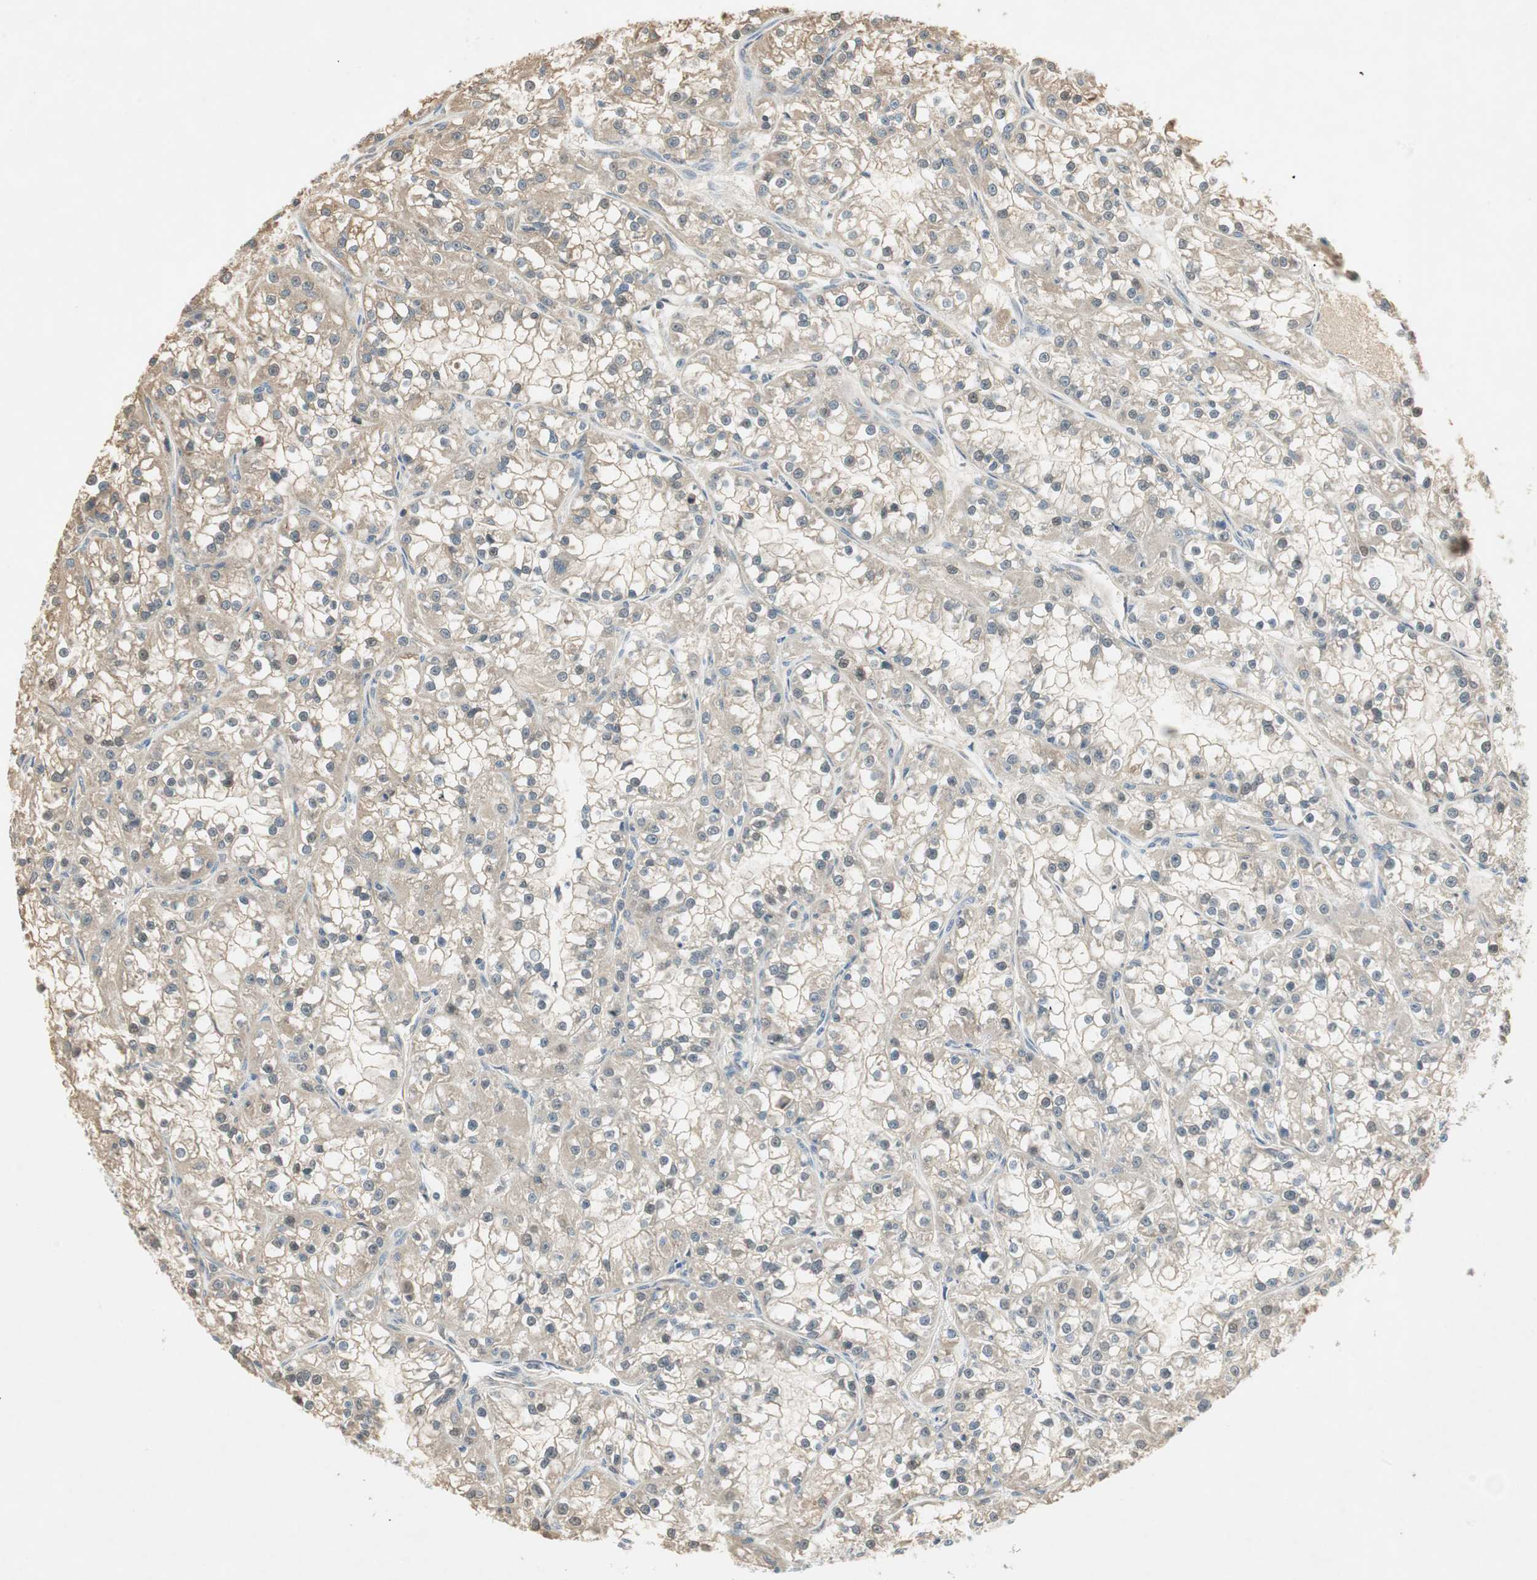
{"staining": {"intensity": "weak", "quantity": ">75%", "location": "cytoplasmic/membranous"}, "tissue": "renal cancer", "cell_type": "Tumor cells", "image_type": "cancer", "snomed": [{"axis": "morphology", "description": "Adenocarcinoma, NOS"}, {"axis": "topography", "description": "Kidney"}], "caption": "Protein analysis of adenocarcinoma (renal) tissue displays weak cytoplasmic/membranous positivity in approximately >75% of tumor cells.", "gene": "USP2", "patient": {"sex": "female", "age": 52}}